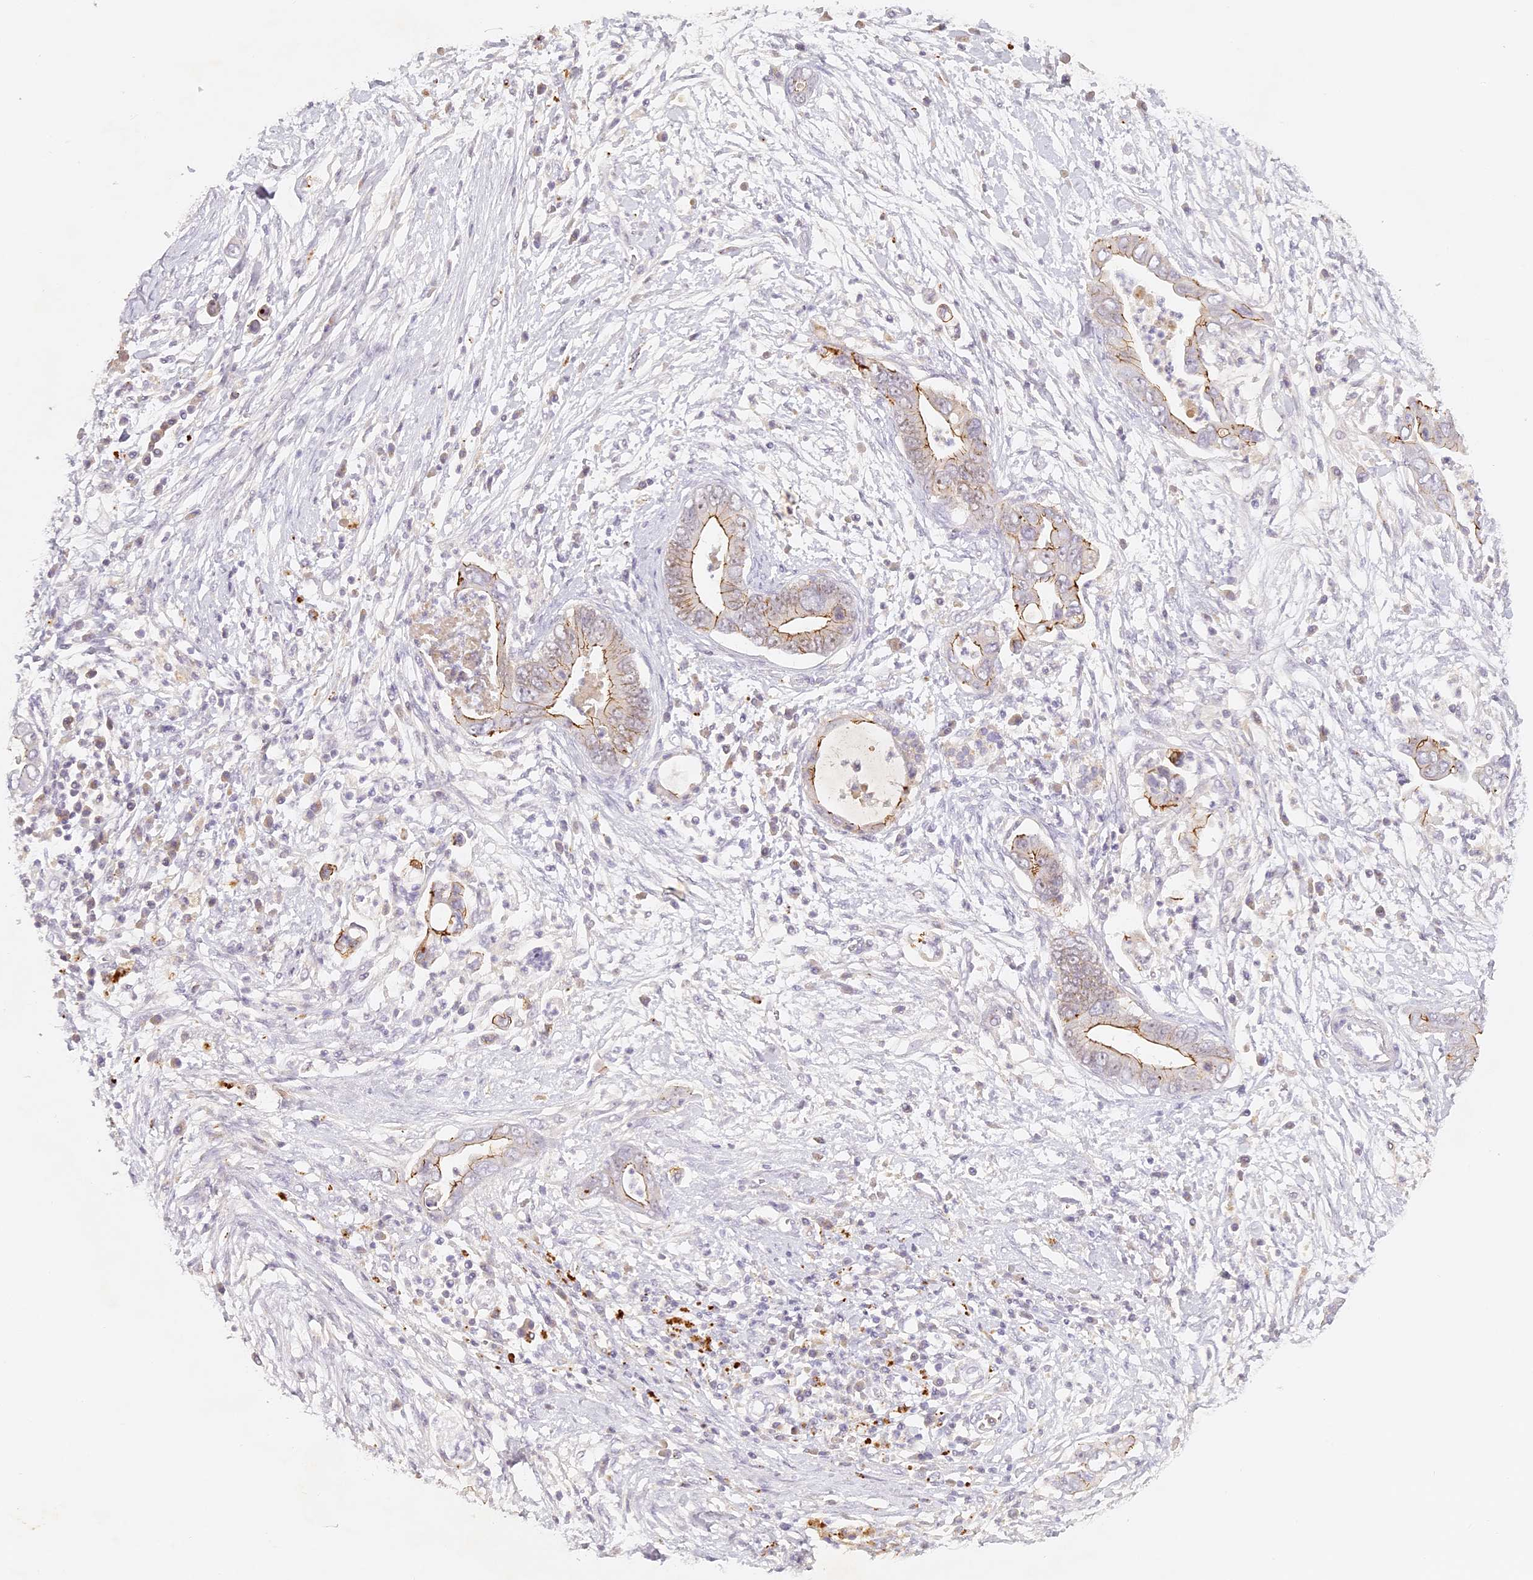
{"staining": {"intensity": "moderate", "quantity": "25%-75%", "location": "cytoplasmic/membranous"}, "tissue": "pancreatic cancer", "cell_type": "Tumor cells", "image_type": "cancer", "snomed": [{"axis": "morphology", "description": "Adenocarcinoma, NOS"}, {"axis": "topography", "description": "Pancreas"}], "caption": "The immunohistochemical stain shows moderate cytoplasmic/membranous expression in tumor cells of pancreatic cancer tissue.", "gene": "ELL3", "patient": {"sex": "male", "age": 75}}